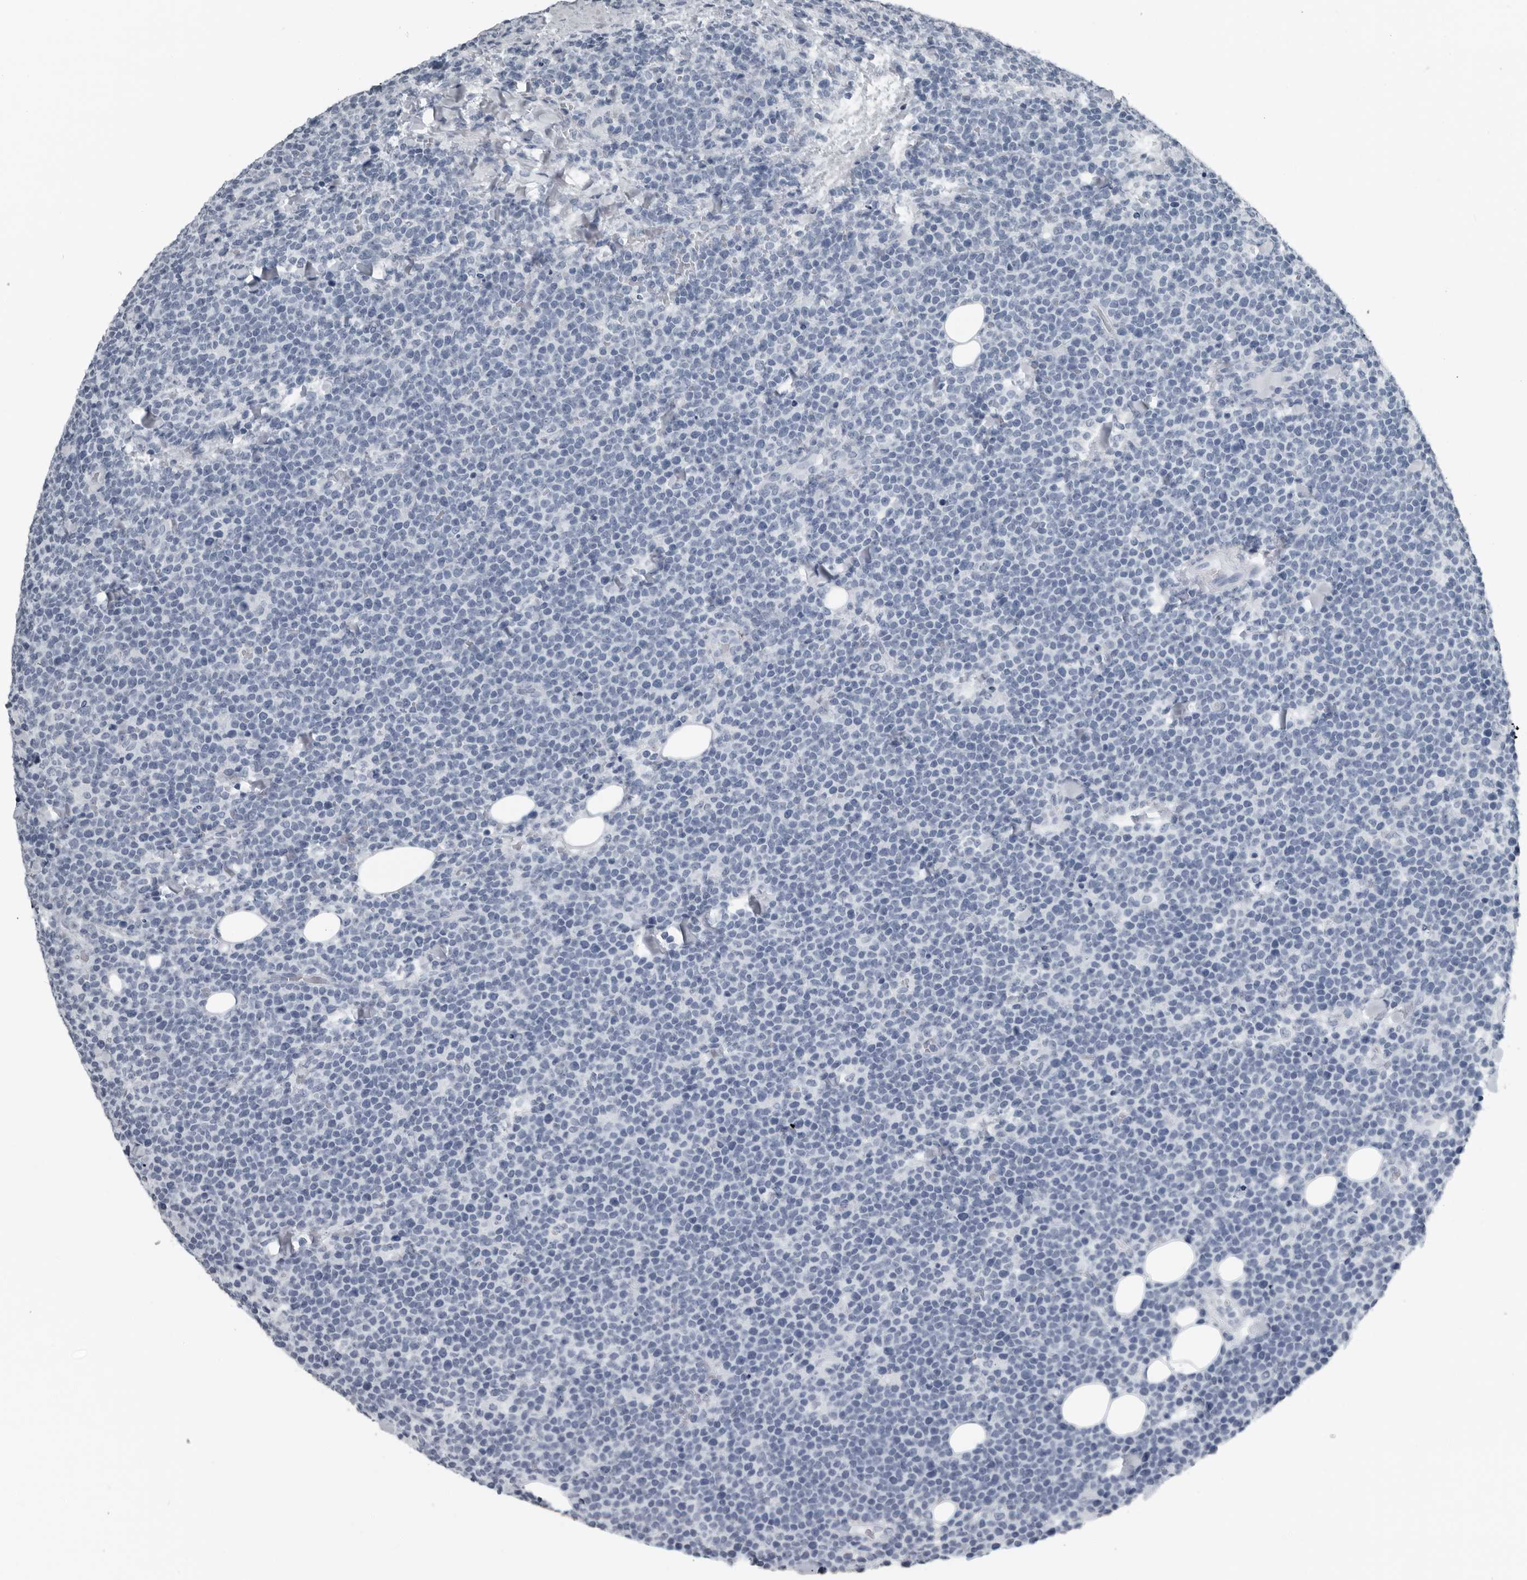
{"staining": {"intensity": "negative", "quantity": "none", "location": "none"}, "tissue": "lymphoma", "cell_type": "Tumor cells", "image_type": "cancer", "snomed": [{"axis": "morphology", "description": "Malignant lymphoma, non-Hodgkin's type, High grade"}, {"axis": "topography", "description": "Lymph node"}], "caption": "The image reveals no significant positivity in tumor cells of lymphoma. (DAB IHC with hematoxylin counter stain).", "gene": "PRSS1", "patient": {"sex": "male", "age": 61}}